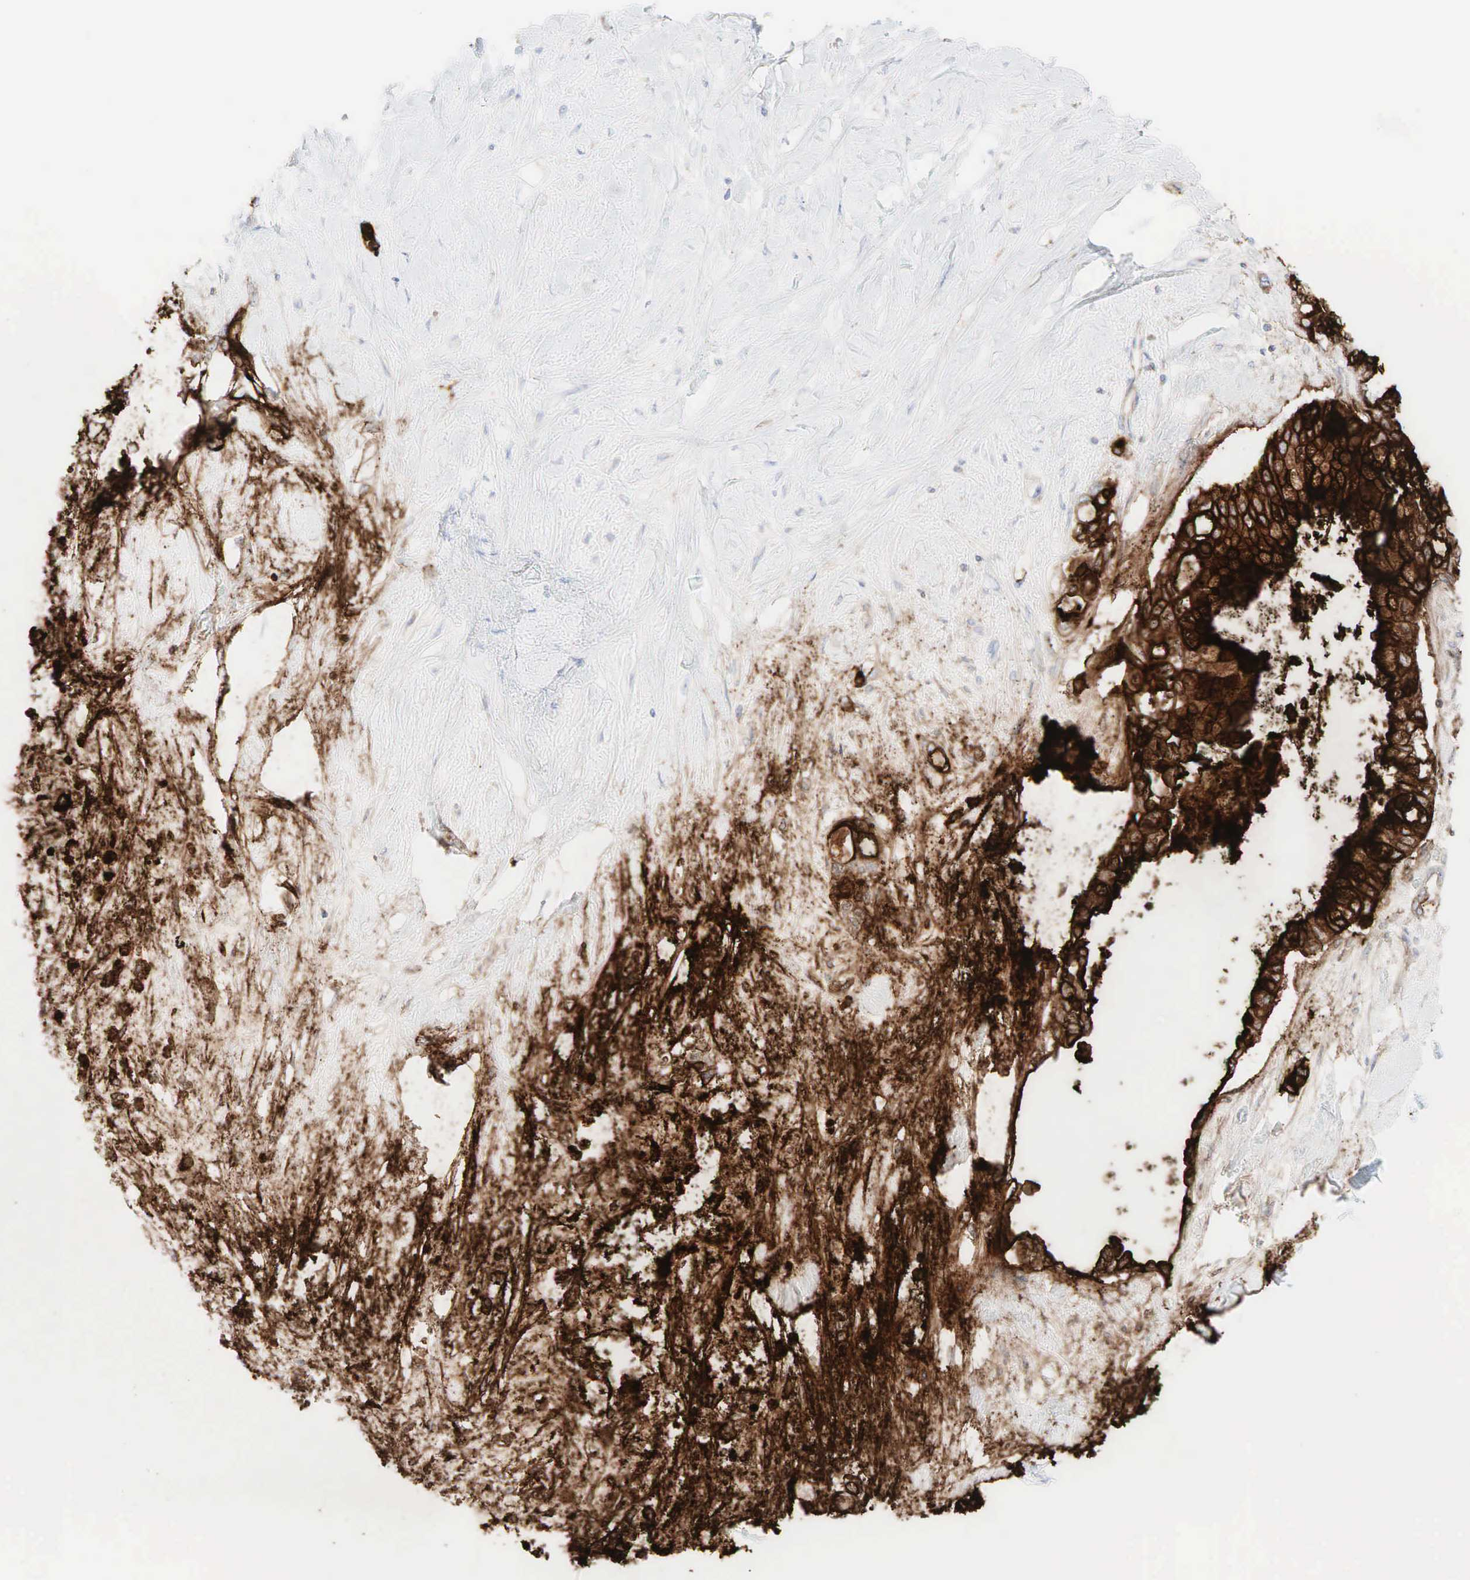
{"staining": {"intensity": "strong", "quantity": ">75%", "location": "cytoplasmic/membranous"}, "tissue": "pancreatic cancer", "cell_type": "Tumor cells", "image_type": "cancer", "snomed": [{"axis": "morphology", "description": "Adenocarcinoma, NOS"}, {"axis": "topography", "description": "Pancreas"}], "caption": "Immunohistochemistry (IHC) histopathology image of neoplastic tissue: human pancreatic cancer (adenocarcinoma) stained using IHC exhibits high levels of strong protein expression localized specifically in the cytoplasmic/membranous of tumor cells, appearing as a cytoplasmic/membranous brown color.", "gene": "CEACAM5", "patient": {"sex": "female", "age": 70}}